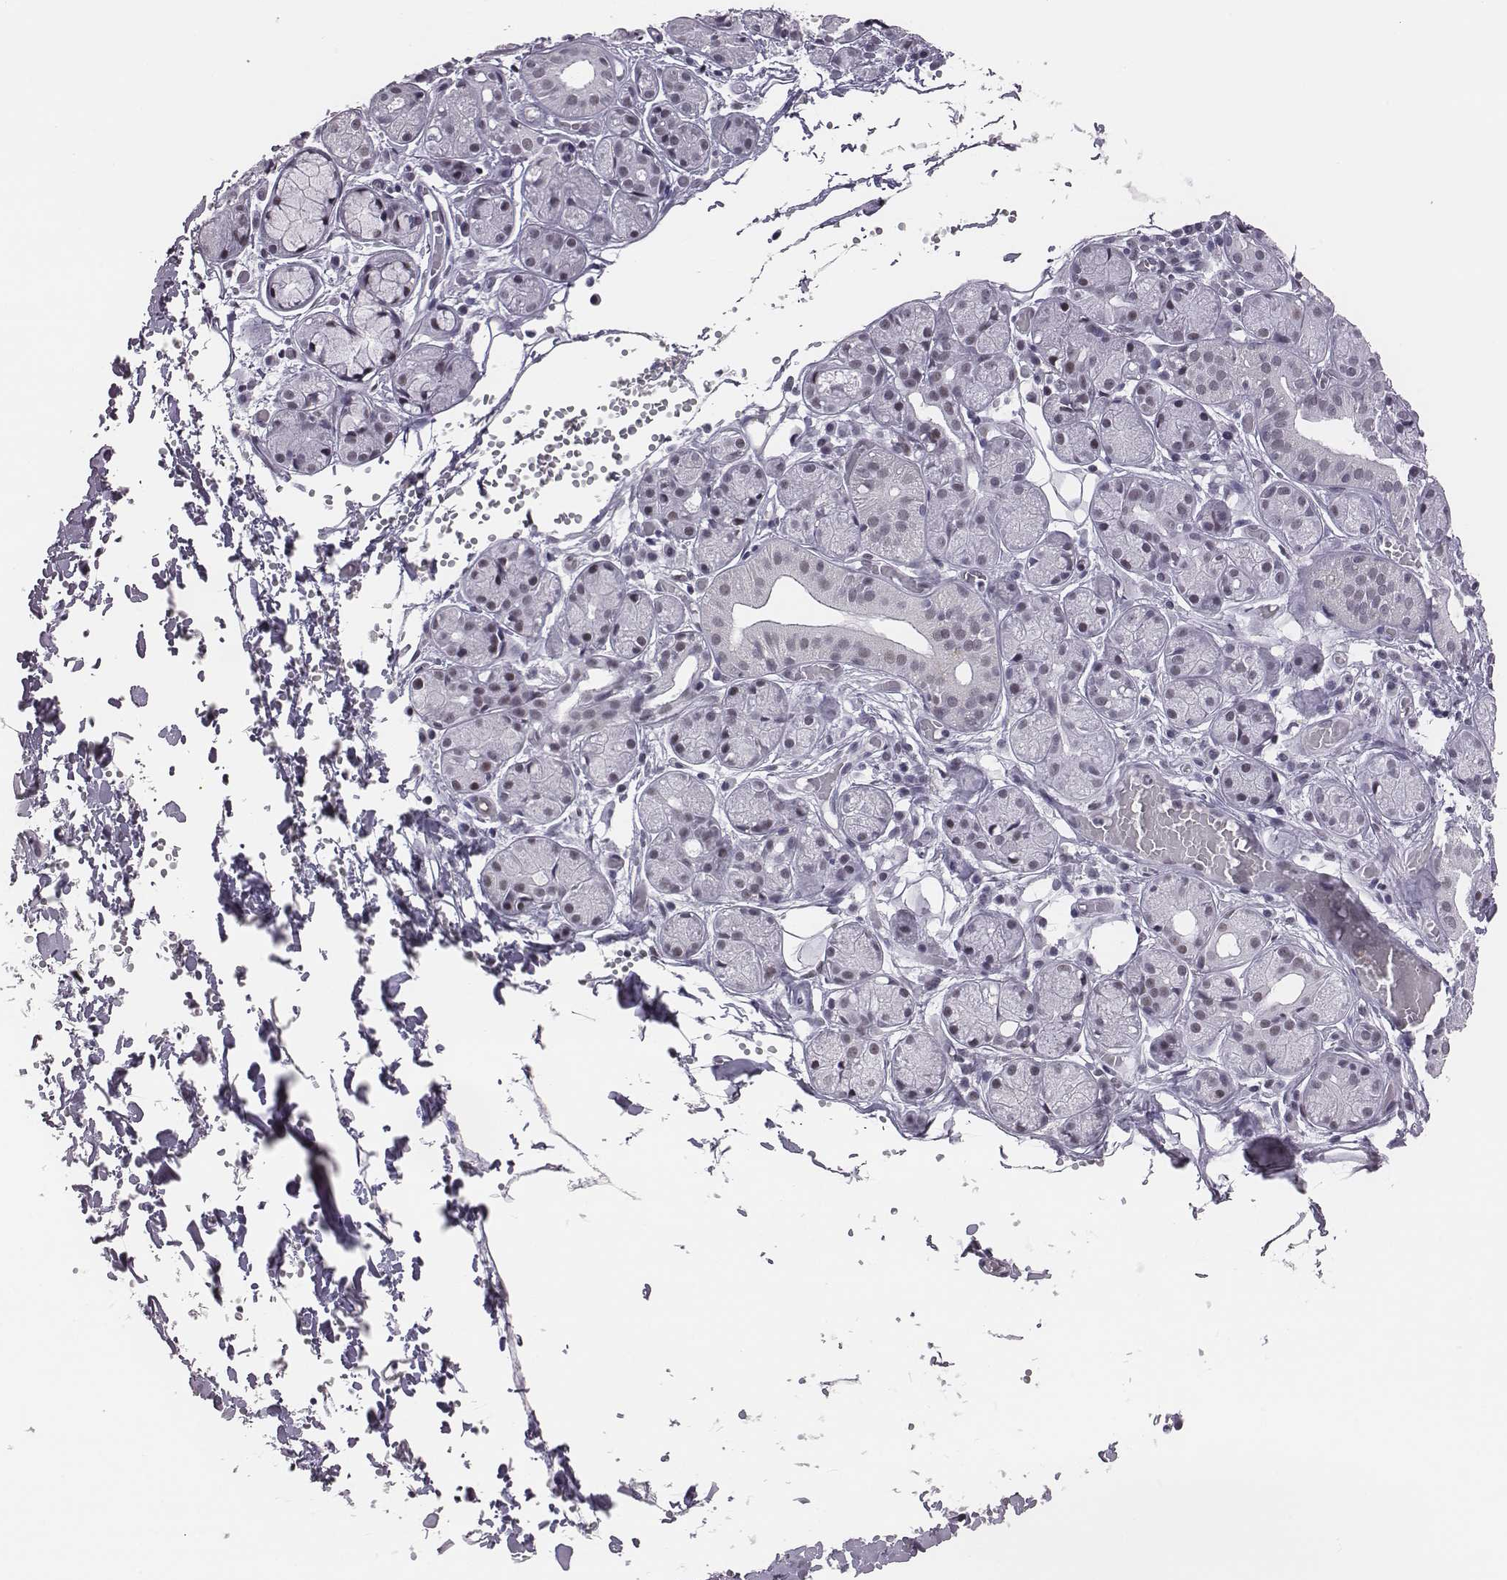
{"staining": {"intensity": "weak", "quantity": "<25%", "location": "nuclear"}, "tissue": "salivary gland", "cell_type": "Glandular cells", "image_type": "normal", "snomed": [{"axis": "morphology", "description": "Normal tissue, NOS"}, {"axis": "topography", "description": "Salivary gland"}, {"axis": "topography", "description": "Peripheral nerve tissue"}], "caption": "Immunohistochemical staining of benign human salivary gland reveals no significant expression in glandular cells. (DAB immunohistochemistry, high magnification).", "gene": "ACOD1", "patient": {"sex": "male", "age": 71}}